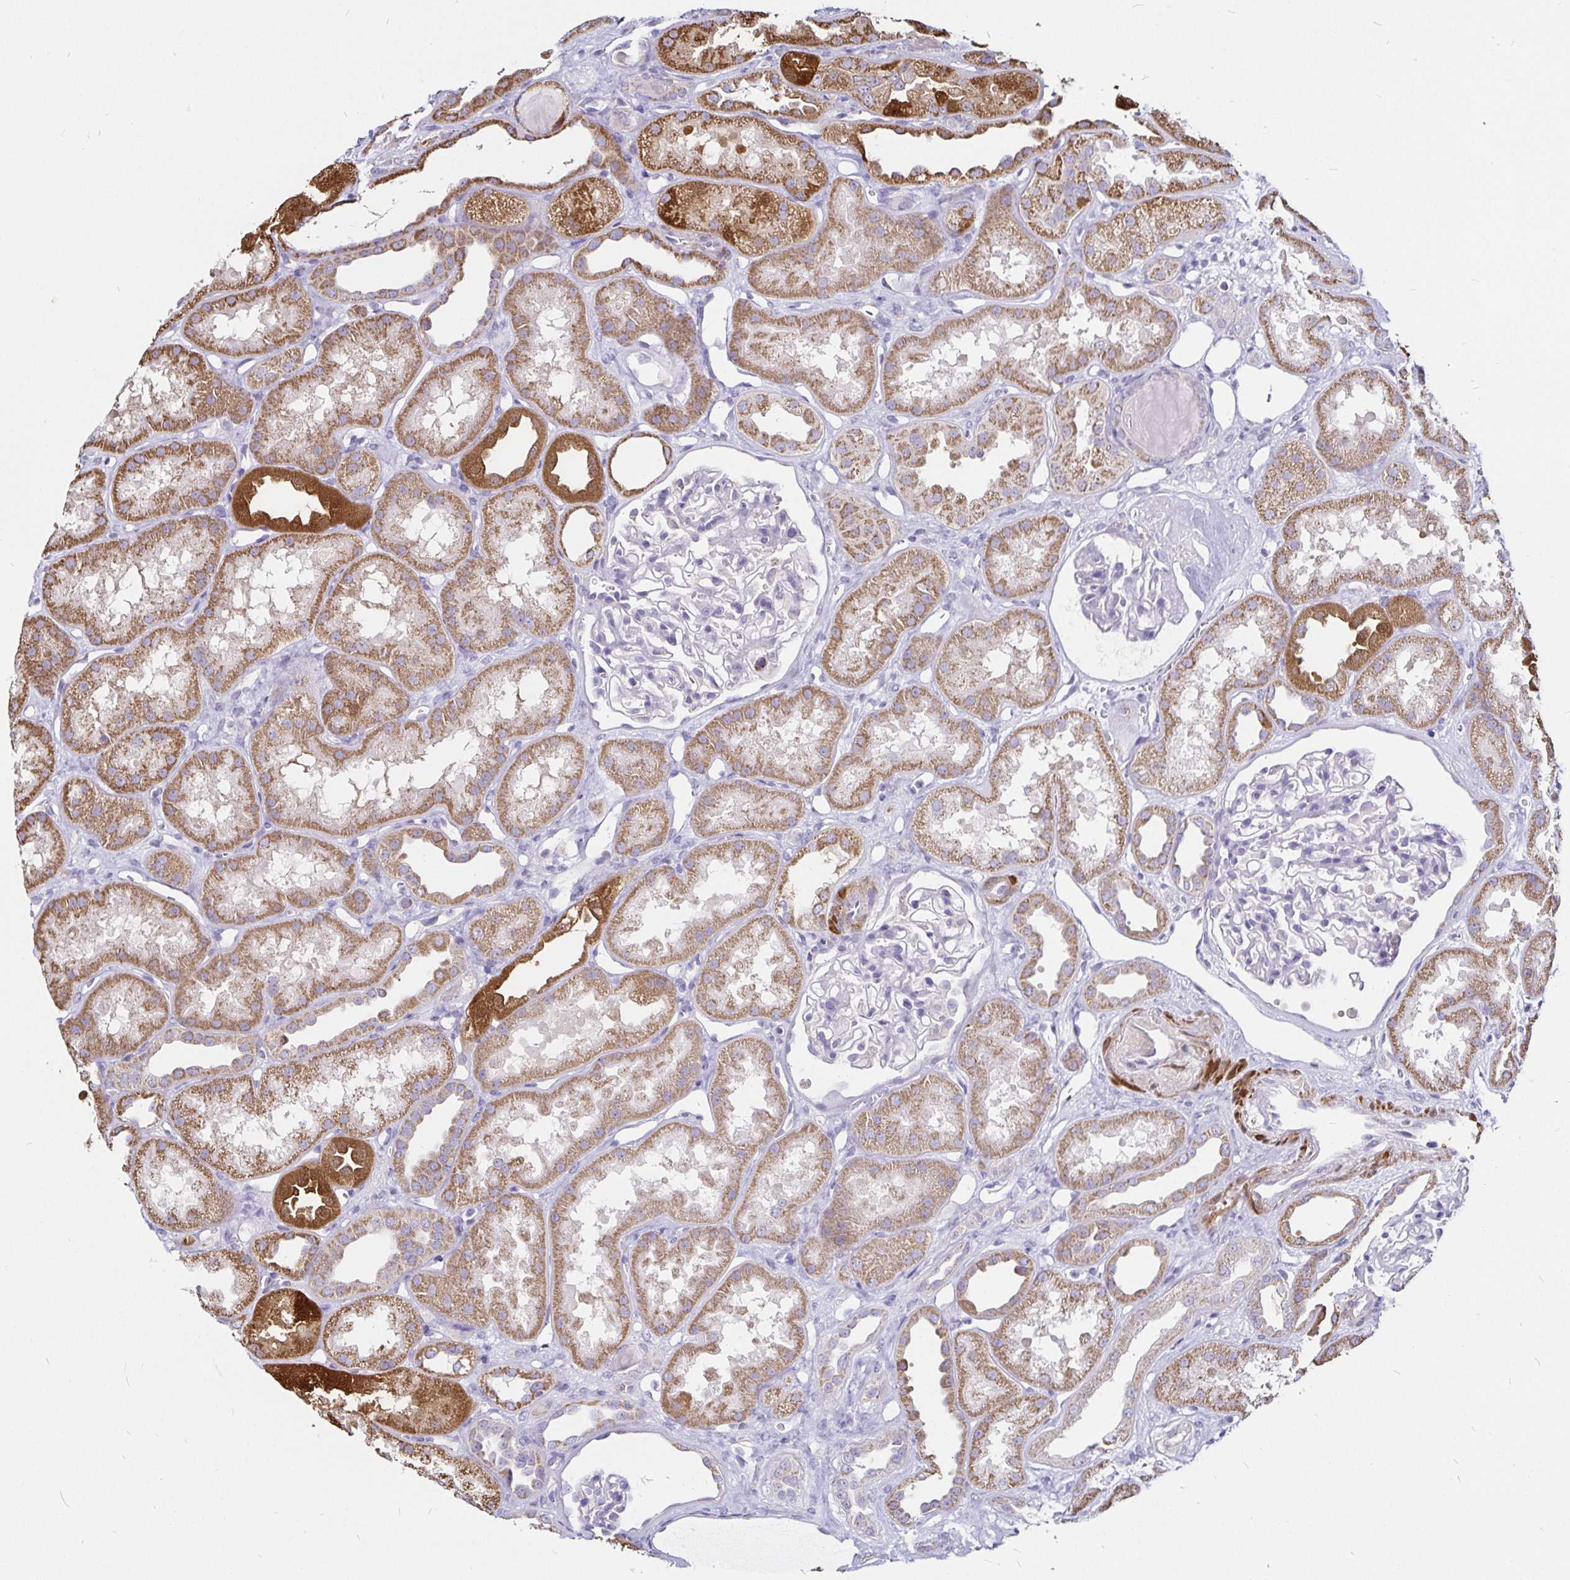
{"staining": {"intensity": "negative", "quantity": "none", "location": "none"}, "tissue": "kidney", "cell_type": "Cells in glomeruli", "image_type": "normal", "snomed": [{"axis": "morphology", "description": "Normal tissue, NOS"}, {"axis": "topography", "description": "Kidney"}], "caption": "Kidney stained for a protein using IHC displays no expression cells in glomeruli.", "gene": "PGAM2", "patient": {"sex": "male", "age": 61}}